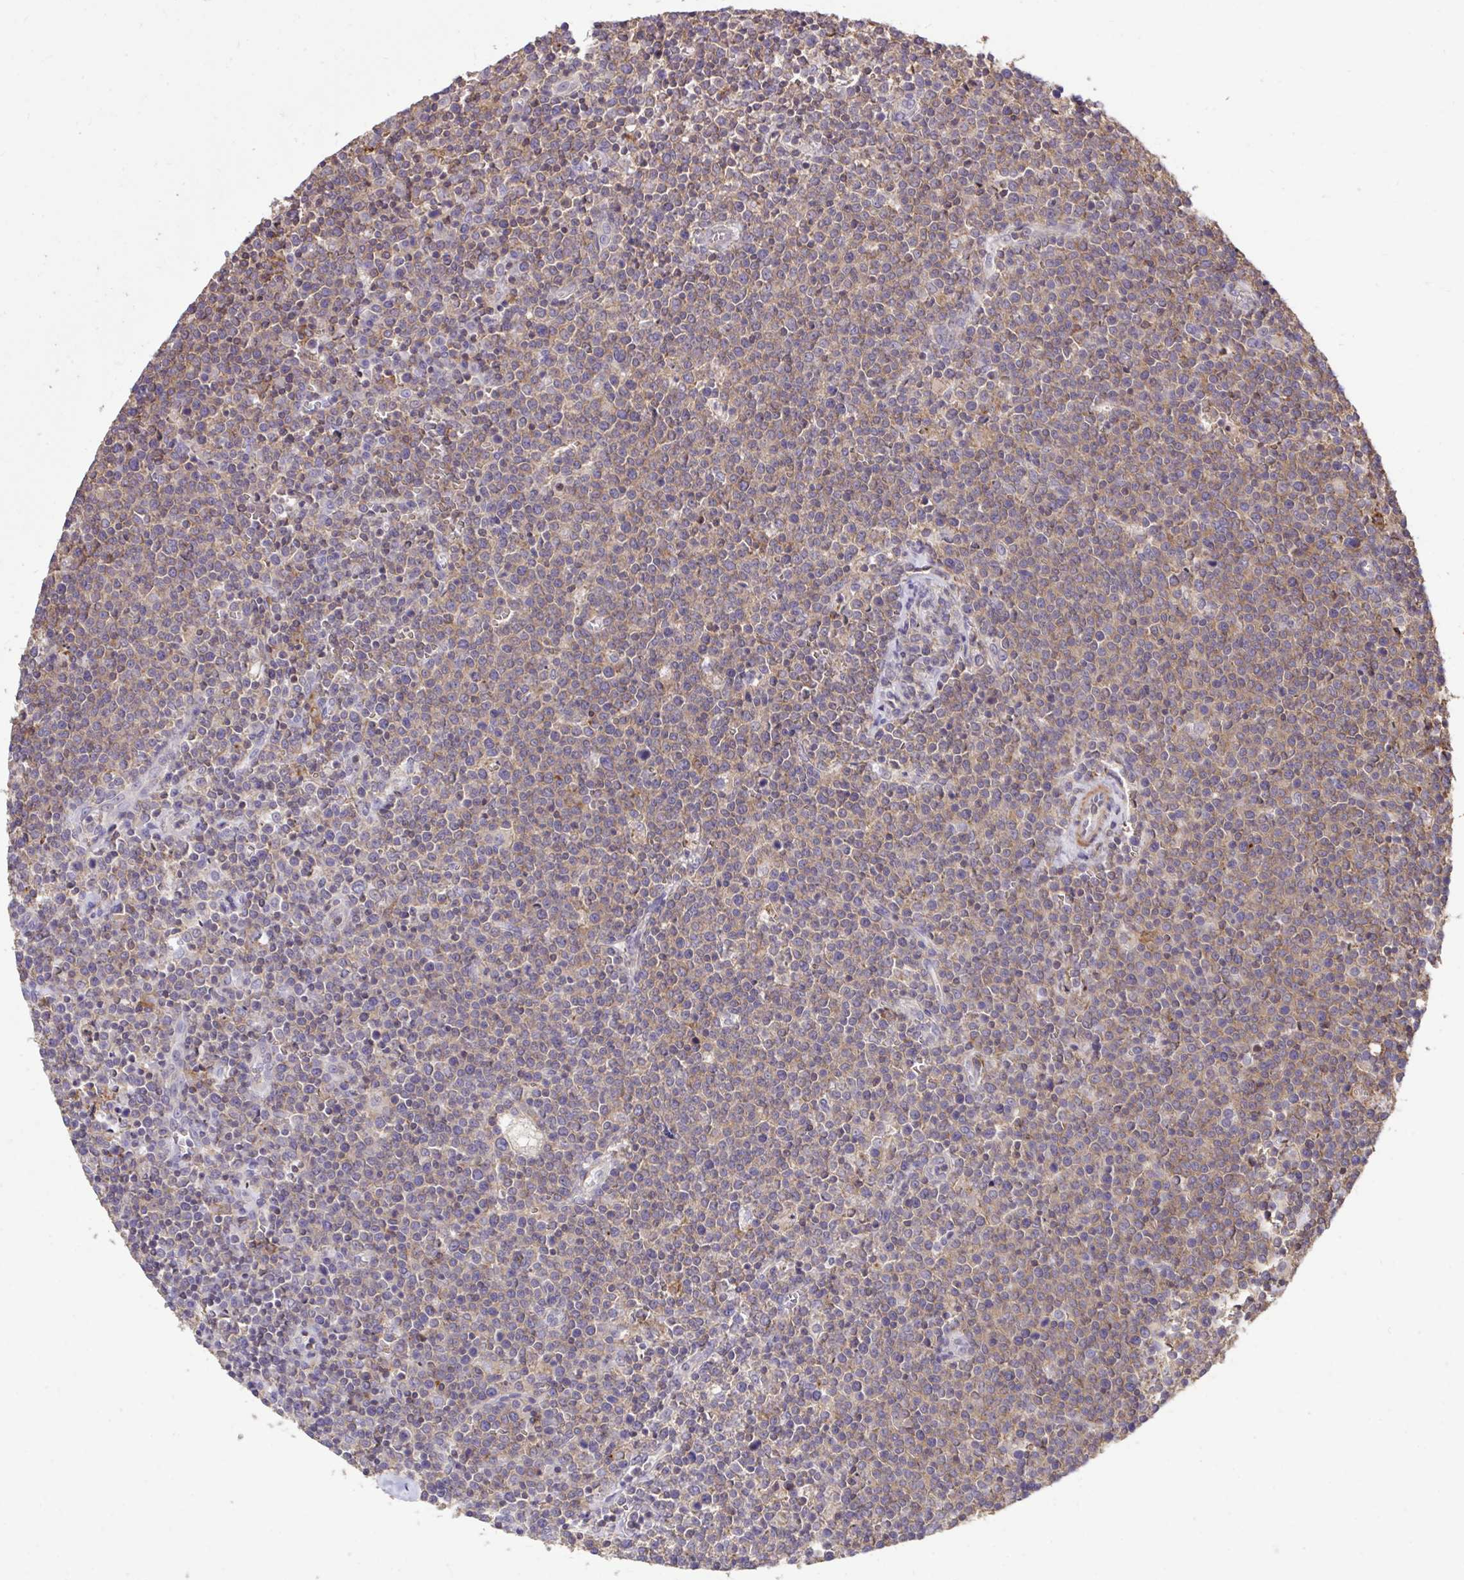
{"staining": {"intensity": "weak", "quantity": "25%-75%", "location": "cytoplasmic/membranous"}, "tissue": "lymphoma", "cell_type": "Tumor cells", "image_type": "cancer", "snomed": [{"axis": "morphology", "description": "Malignant lymphoma, non-Hodgkin's type, High grade"}, {"axis": "topography", "description": "Lymph node"}], "caption": "Immunohistochemical staining of lymphoma displays low levels of weak cytoplasmic/membranous protein staining in about 25%-75% of tumor cells.", "gene": "IGFL2", "patient": {"sex": "male", "age": 61}}